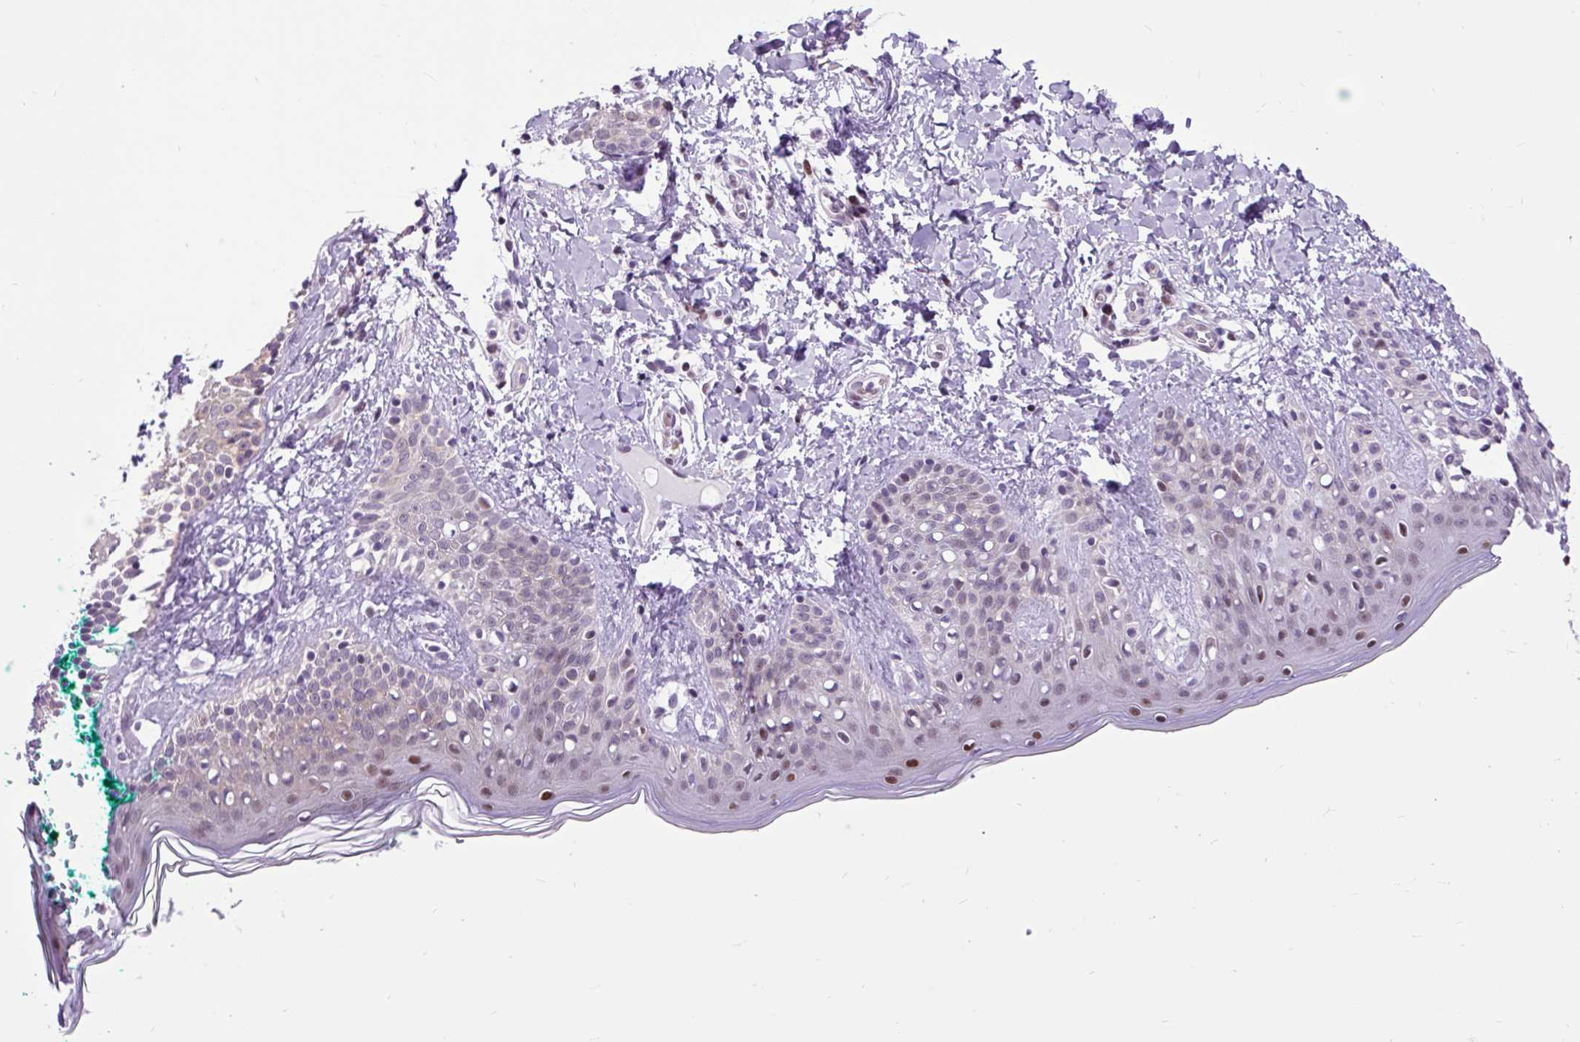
{"staining": {"intensity": "negative", "quantity": "none", "location": "none"}, "tissue": "skin", "cell_type": "Fibroblasts", "image_type": "normal", "snomed": [{"axis": "morphology", "description": "Normal tissue, NOS"}, {"axis": "topography", "description": "Skin"}], "caption": "Skin stained for a protein using immunohistochemistry demonstrates no staining fibroblasts.", "gene": "CLK2", "patient": {"sex": "male", "age": 16}}